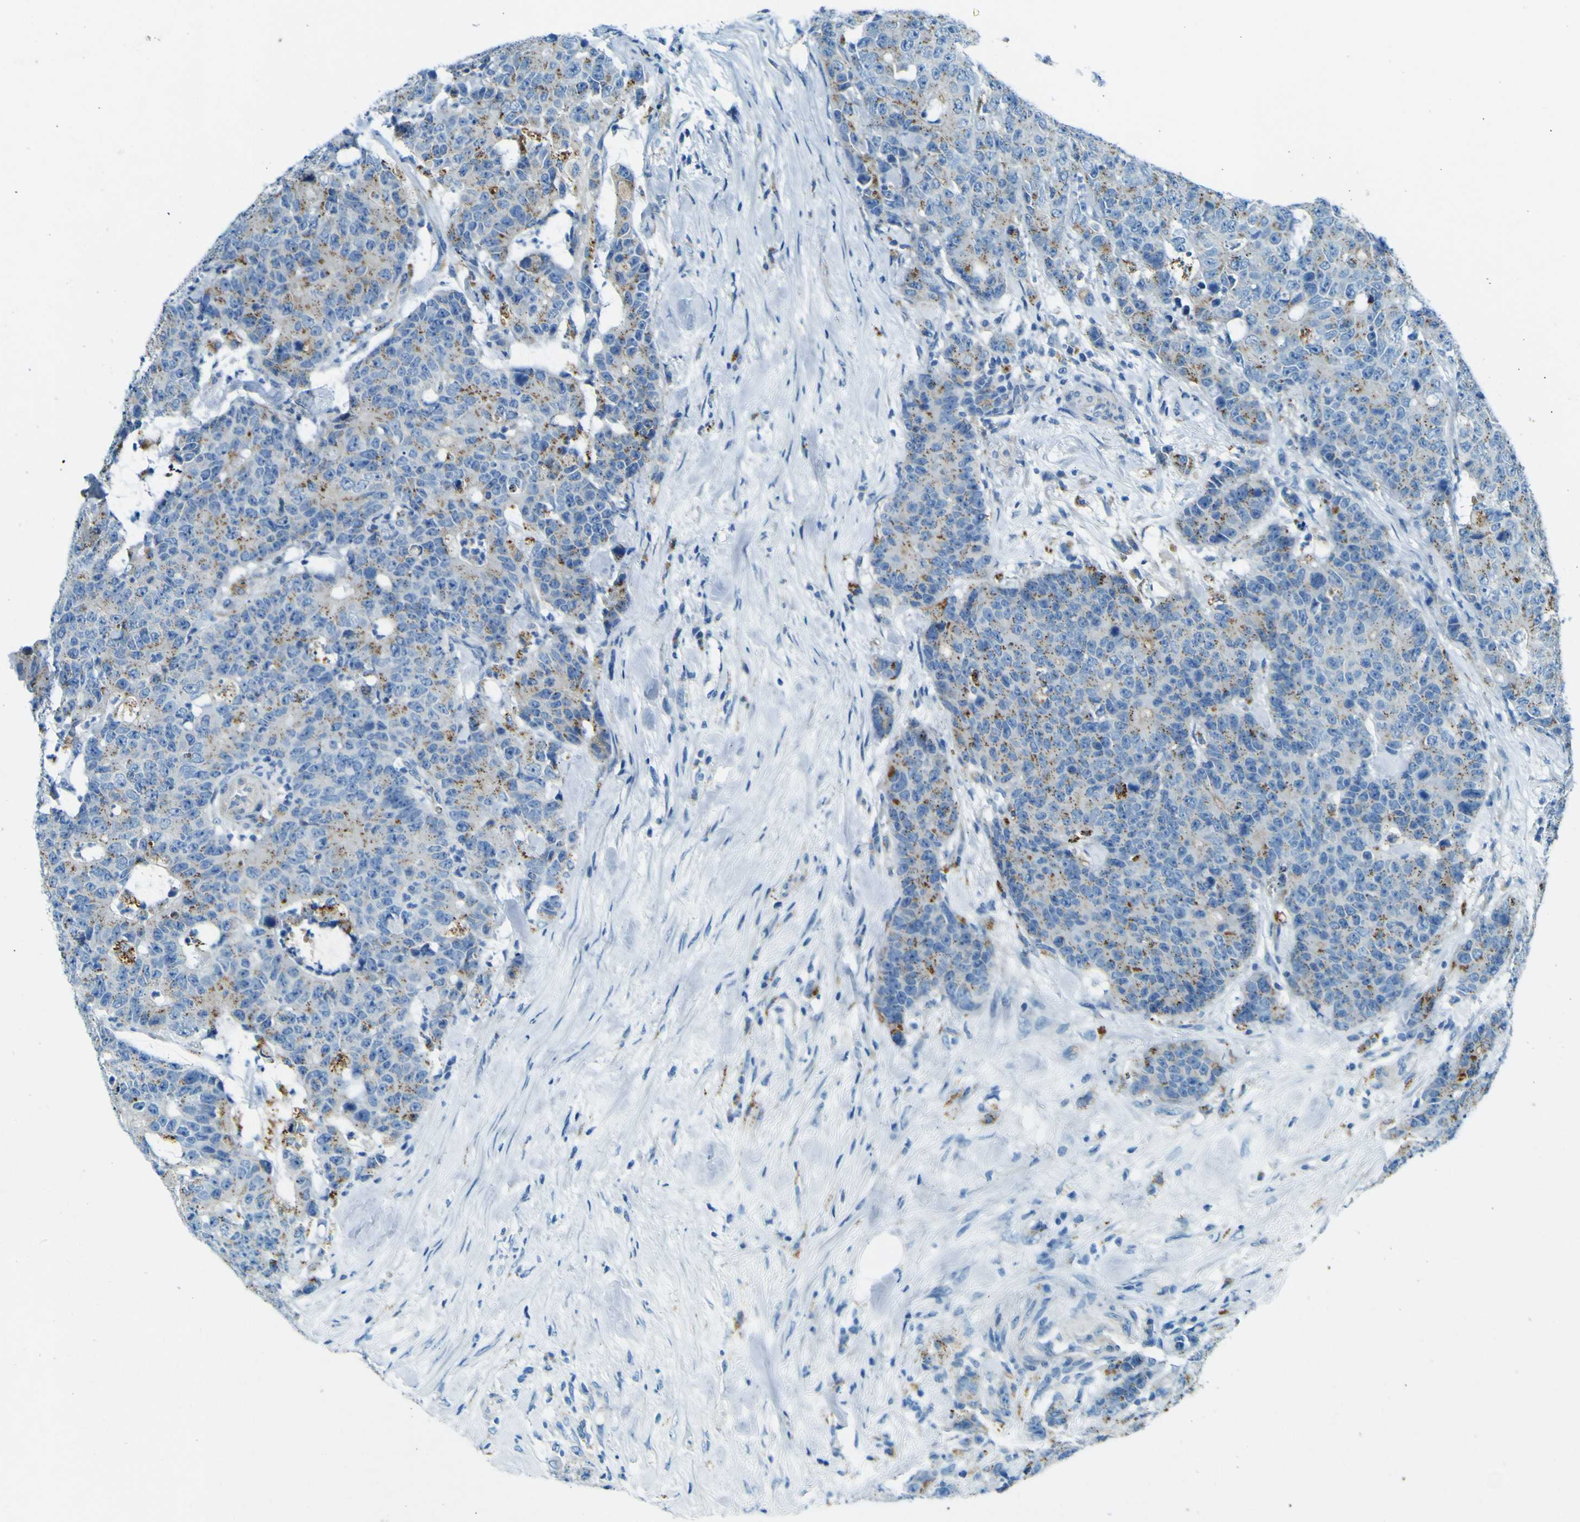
{"staining": {"intensity": "moderate", "quantity": "25%-75%", "location": "cytoplasmic/membranous"}, "tissue": "colorectal cancer", "cell_type": "Tumor cells", "image_type": "cancer", "snomed": [{"axis": "morphology", "description": "Adenocarcinoma, NOS"}, {"axis": "topography", "description": "Colon"}], "caption": "Human adenocarcinoma (colorectal) stained for a protein (brown) reveals moderate cytoplasmic/membranous positive expression in approximately 25%-75% of tumor cells.", "gene": "PDE9A", "patient": {"sex": "female", "age": 86}}